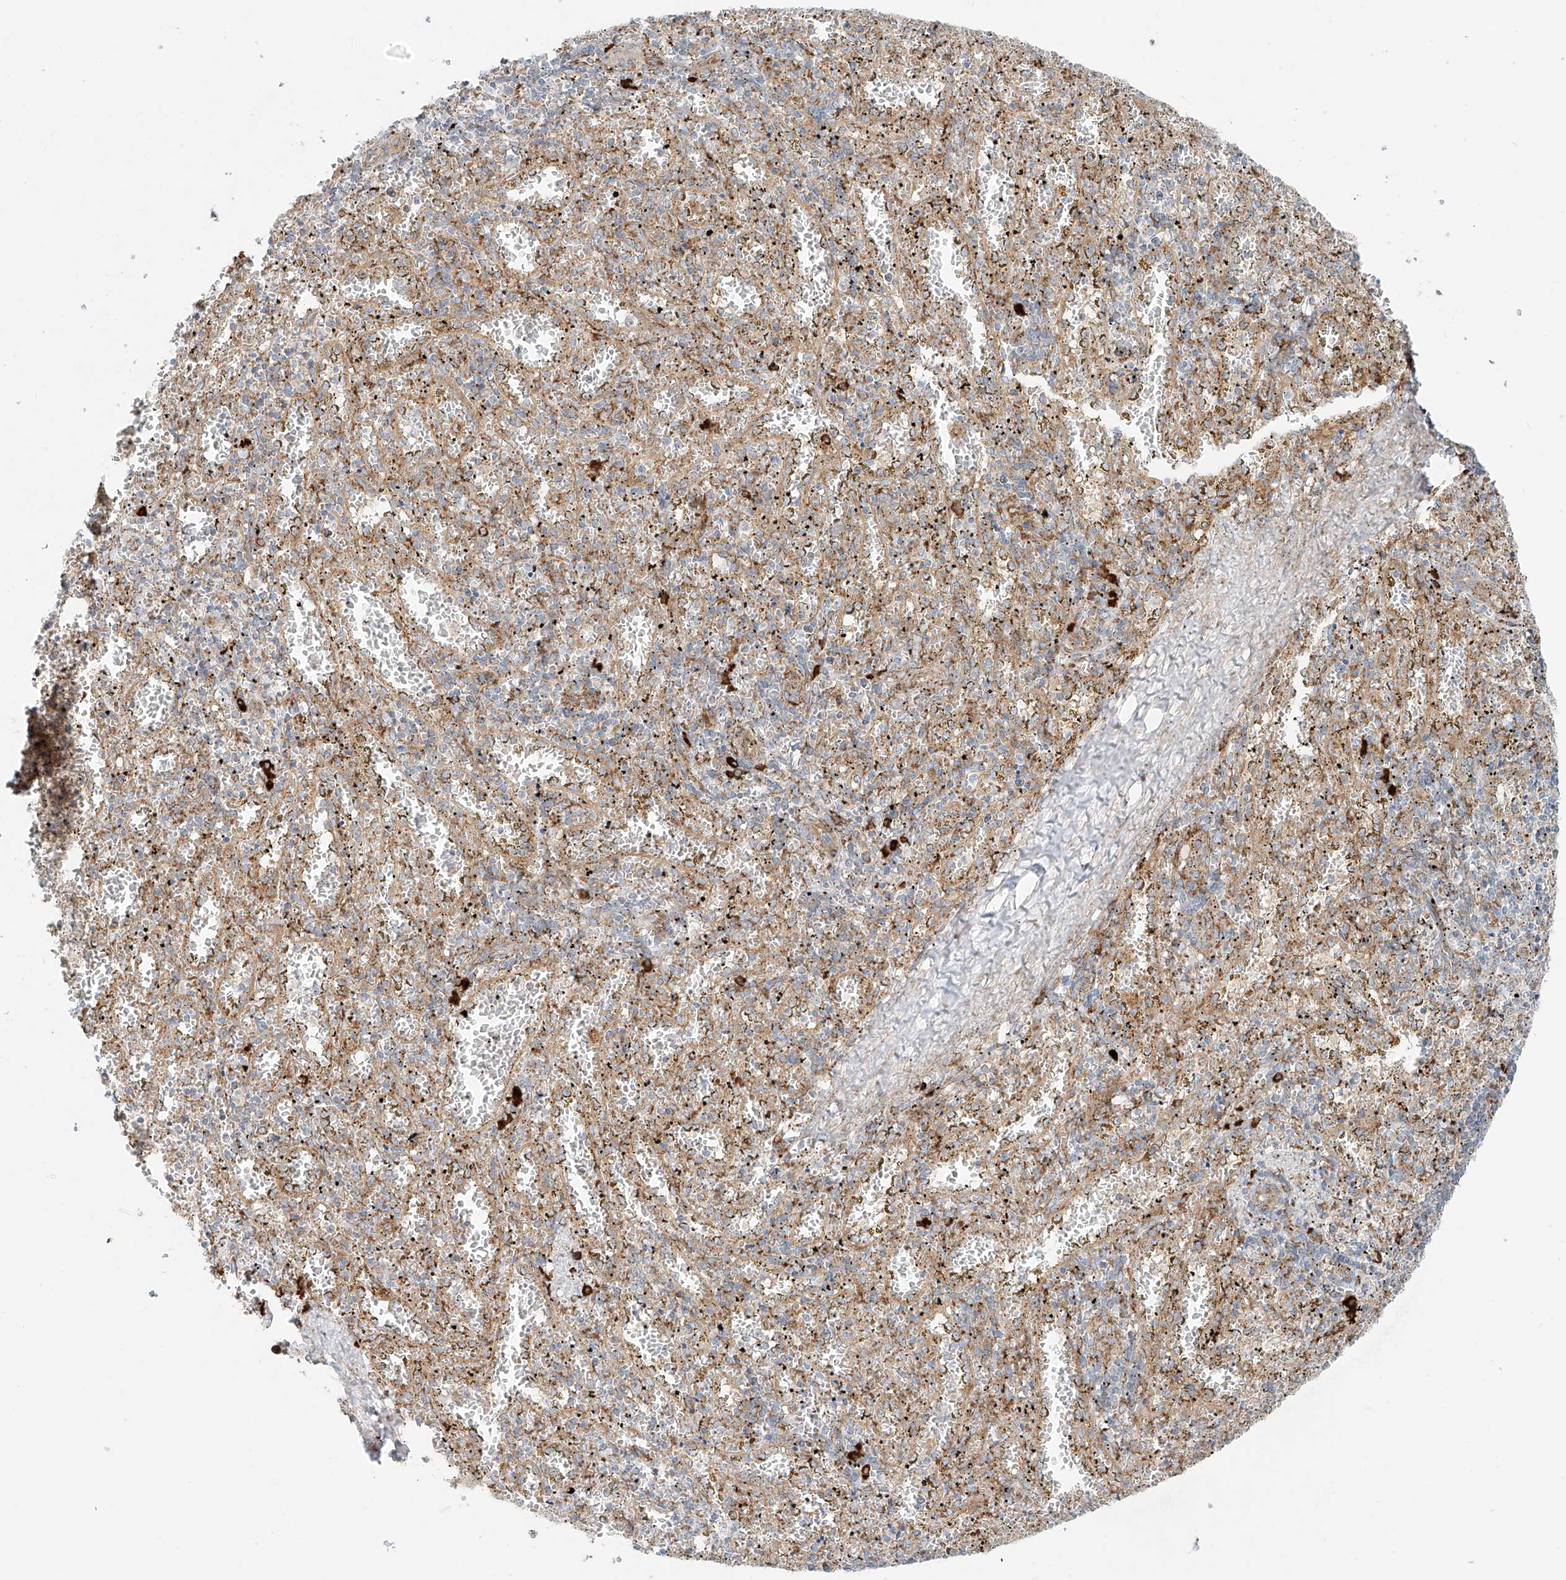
{"staining": {"intensity": "weak", "quantity": "<25%", "location": "cytoplasmic/membranous"}, "tissue": "spleen", "cell_type": "Cells in red pulp", "image_type": "normal", "snomed": [{"axis": "morphology", "description": "Normal tissue, NOS"}, {"axis": "topography", "description": "Spleen"}], "caption": "Micrograph shows no significant protein expression in cells in red pulp of benign spleen.", "gene": "EIPR1", "patient": {"sex": "male", "age": 11}}